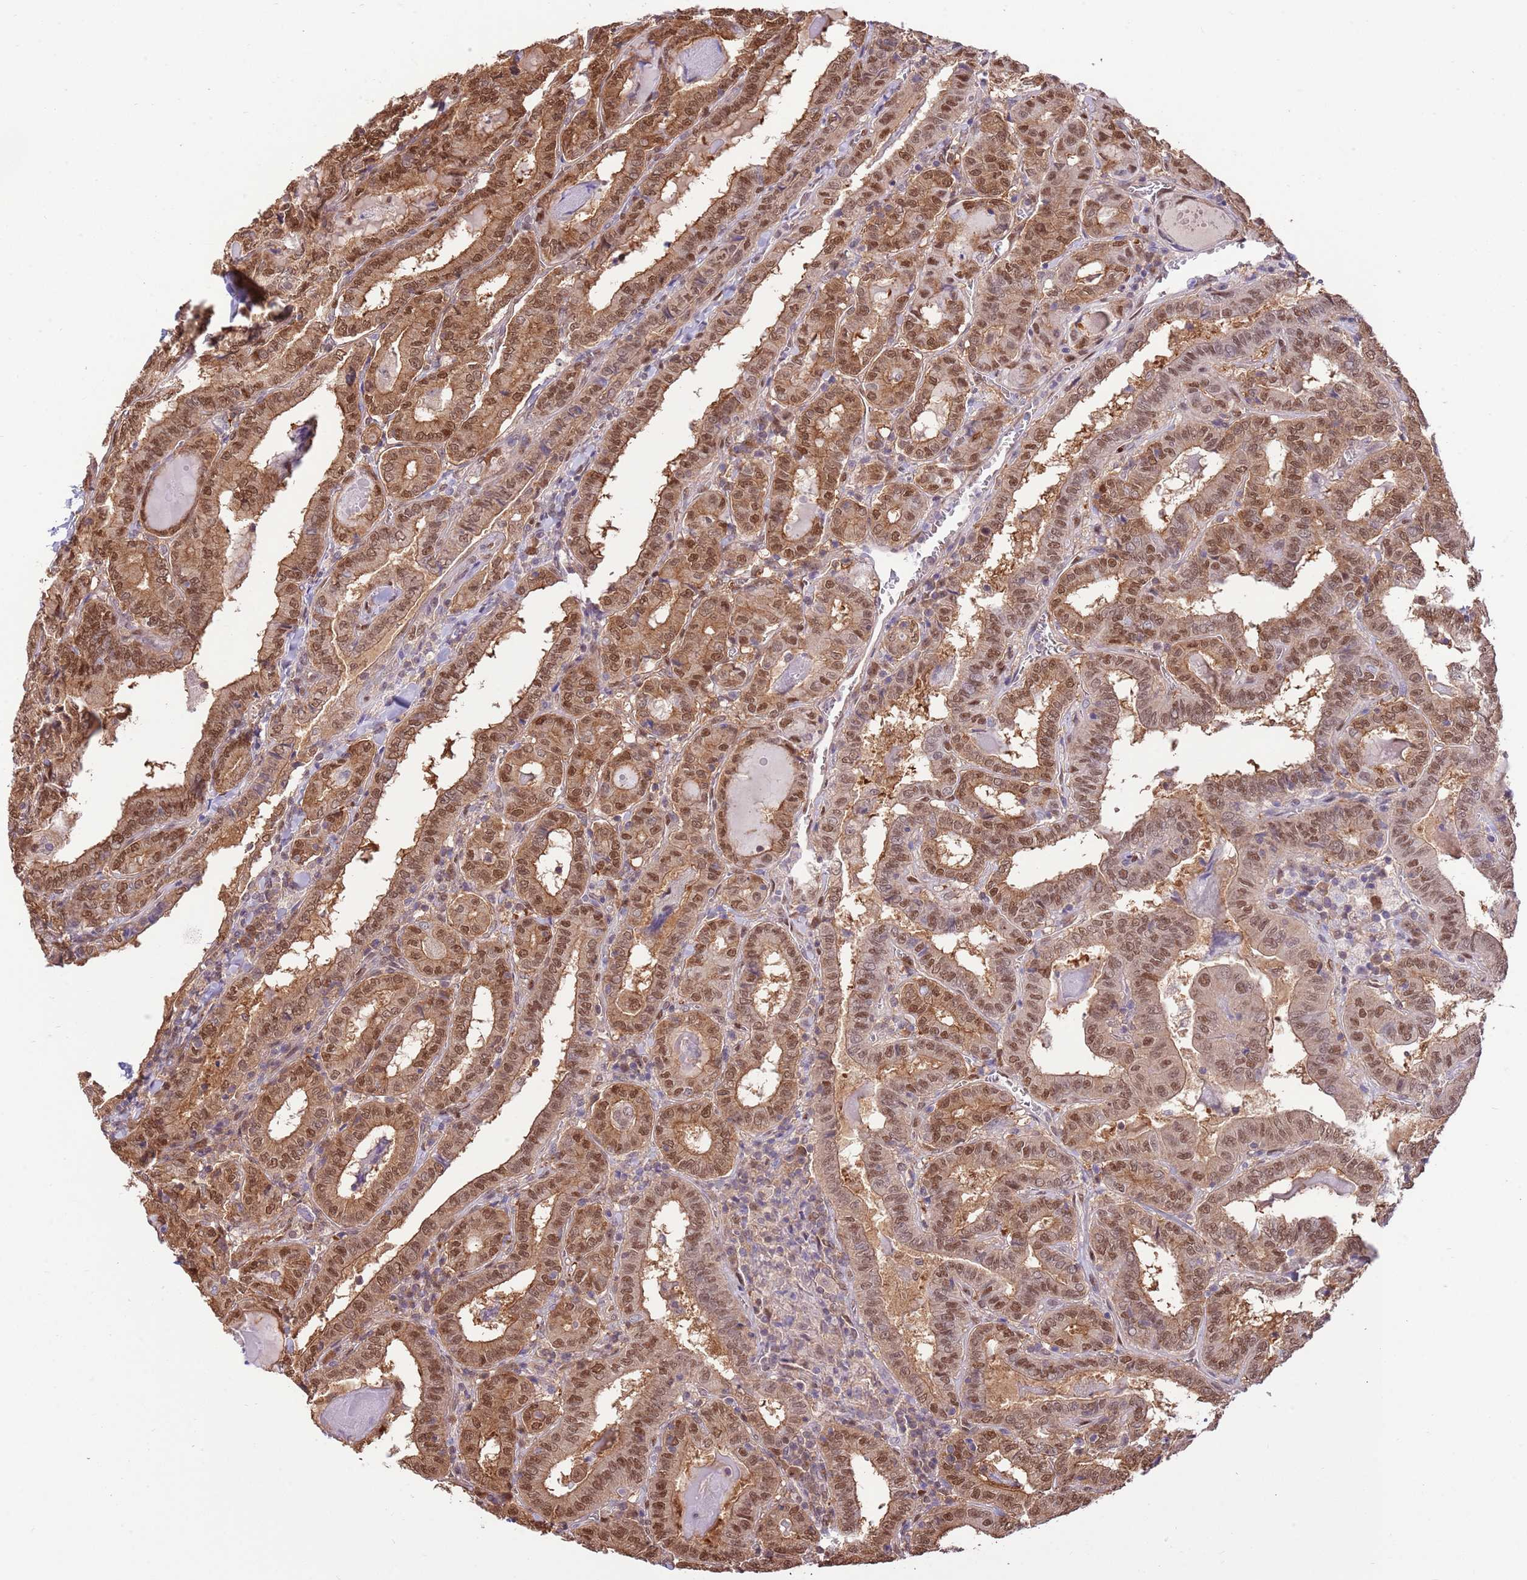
{"staining": {"intensity": "moderate", "quantity": ">75%", "location": "cytoplasmic/membranous,nuclear"}, "tissue": "thyroid cancer", "cell_type": "Tumor cells", "image_type": "cancer", "snomed": [{"axis": "morphology", "description": "Papillary adenocarcinoma, NOS"}, {"axis": "topography", "description": "Thyroid gland"}], "caption": "Human thyroid papillary adenocarcinoma stained with a protein marker exhibits moderate staining in tumor cells.", "gene": "NSFL1C", "patient": {"sex": "female", "age": 72}}